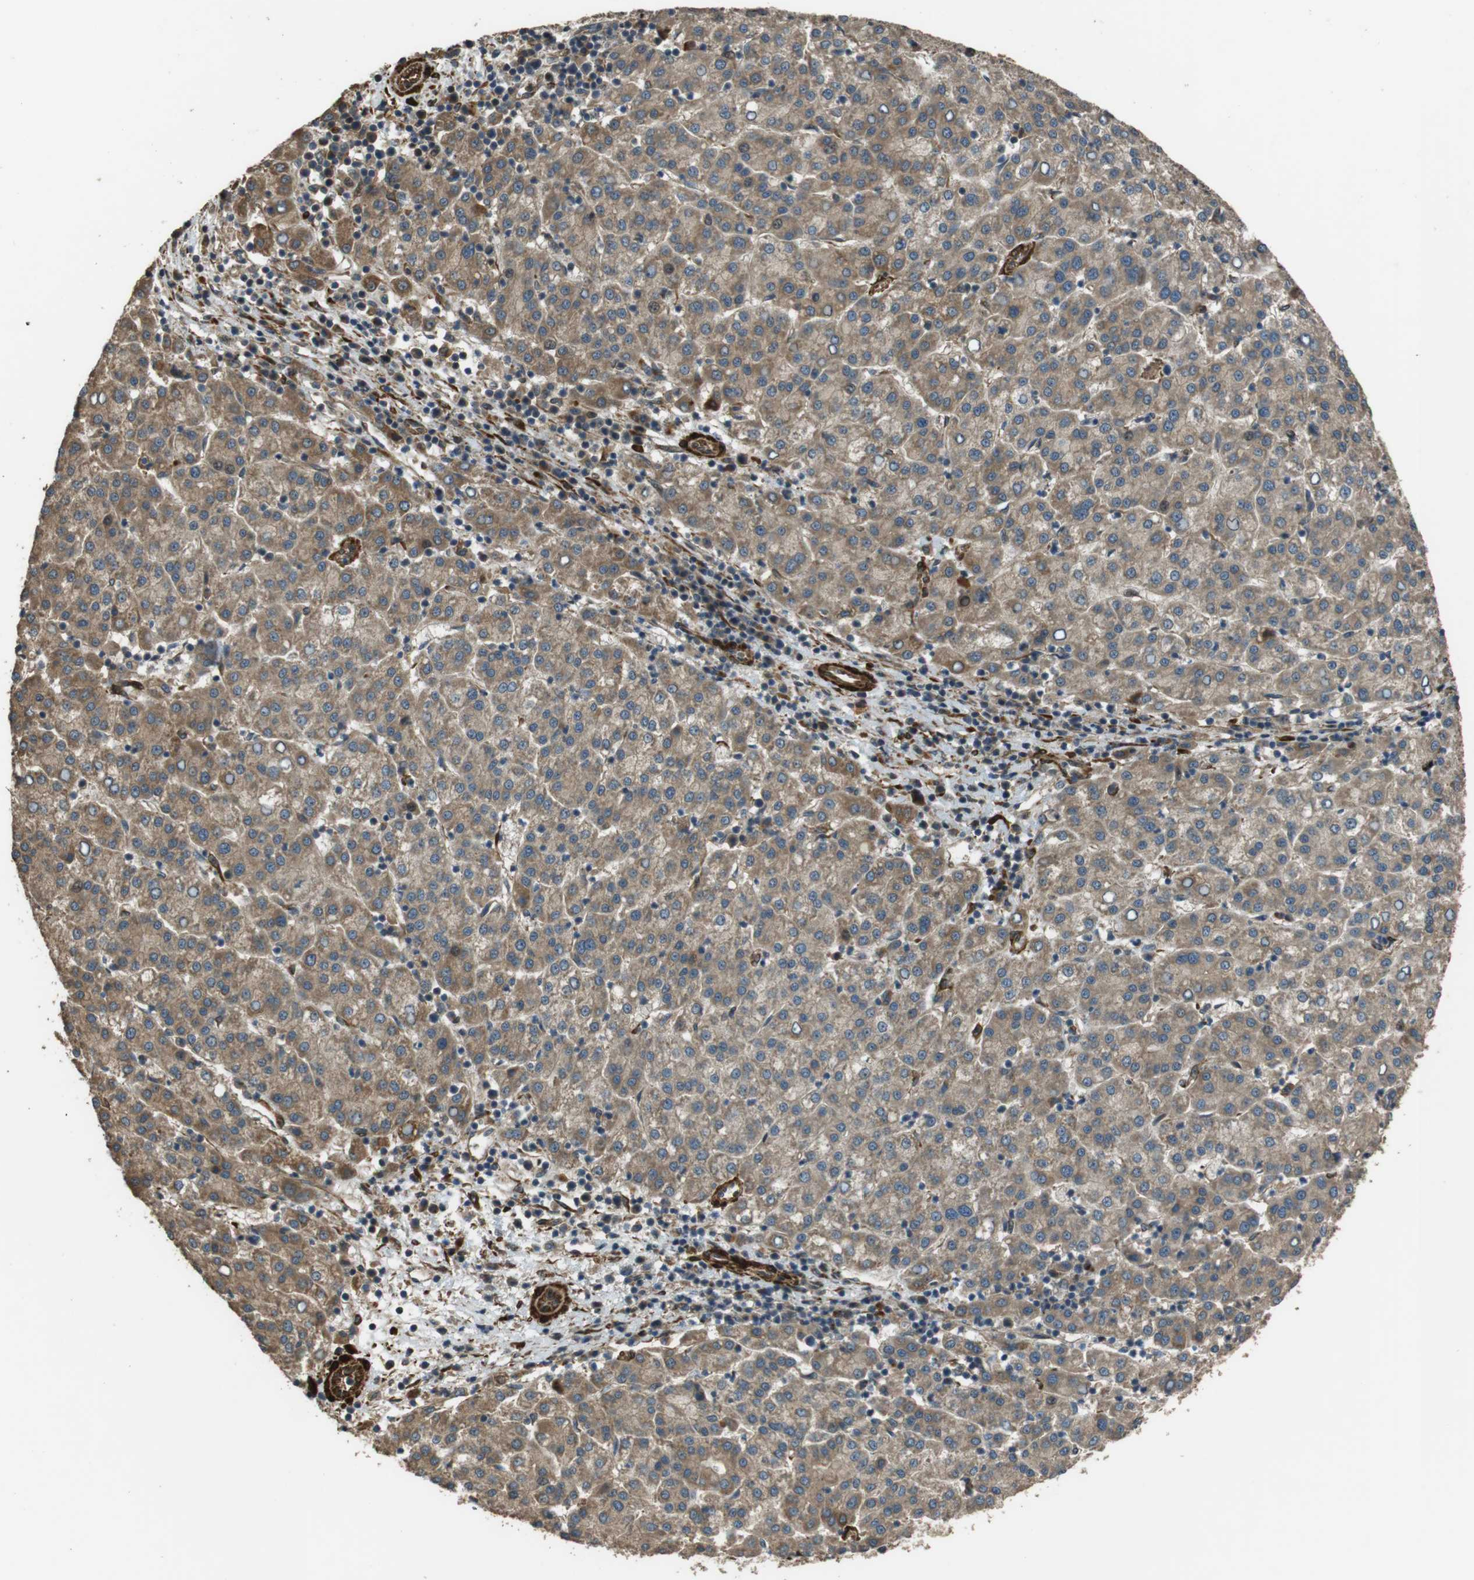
{"staining": {"intensity": "moderate", "quantity": ">75%", "location": "cytoplasmic/membranous"}, "tissue": "liver cancer", "cell_type": "Tumor cells", "image_type": "cancer", "snomed": [{"axis": "morphology", "description": "Carcinoma, Hepatocellular, NOS"}, {"axis": "topography", "description": "Liver"}], "caption": "An immunohistochemistry histopathology image of neoplastic tissue is shown. Protein staining in brown labels moderate cytoplasmic/membranous positivity in liver cancer (hepatocellular carcinoma) within tumor cells.", "gene": "MSRB3", "patient": {"sex": "female", "age": 58}}